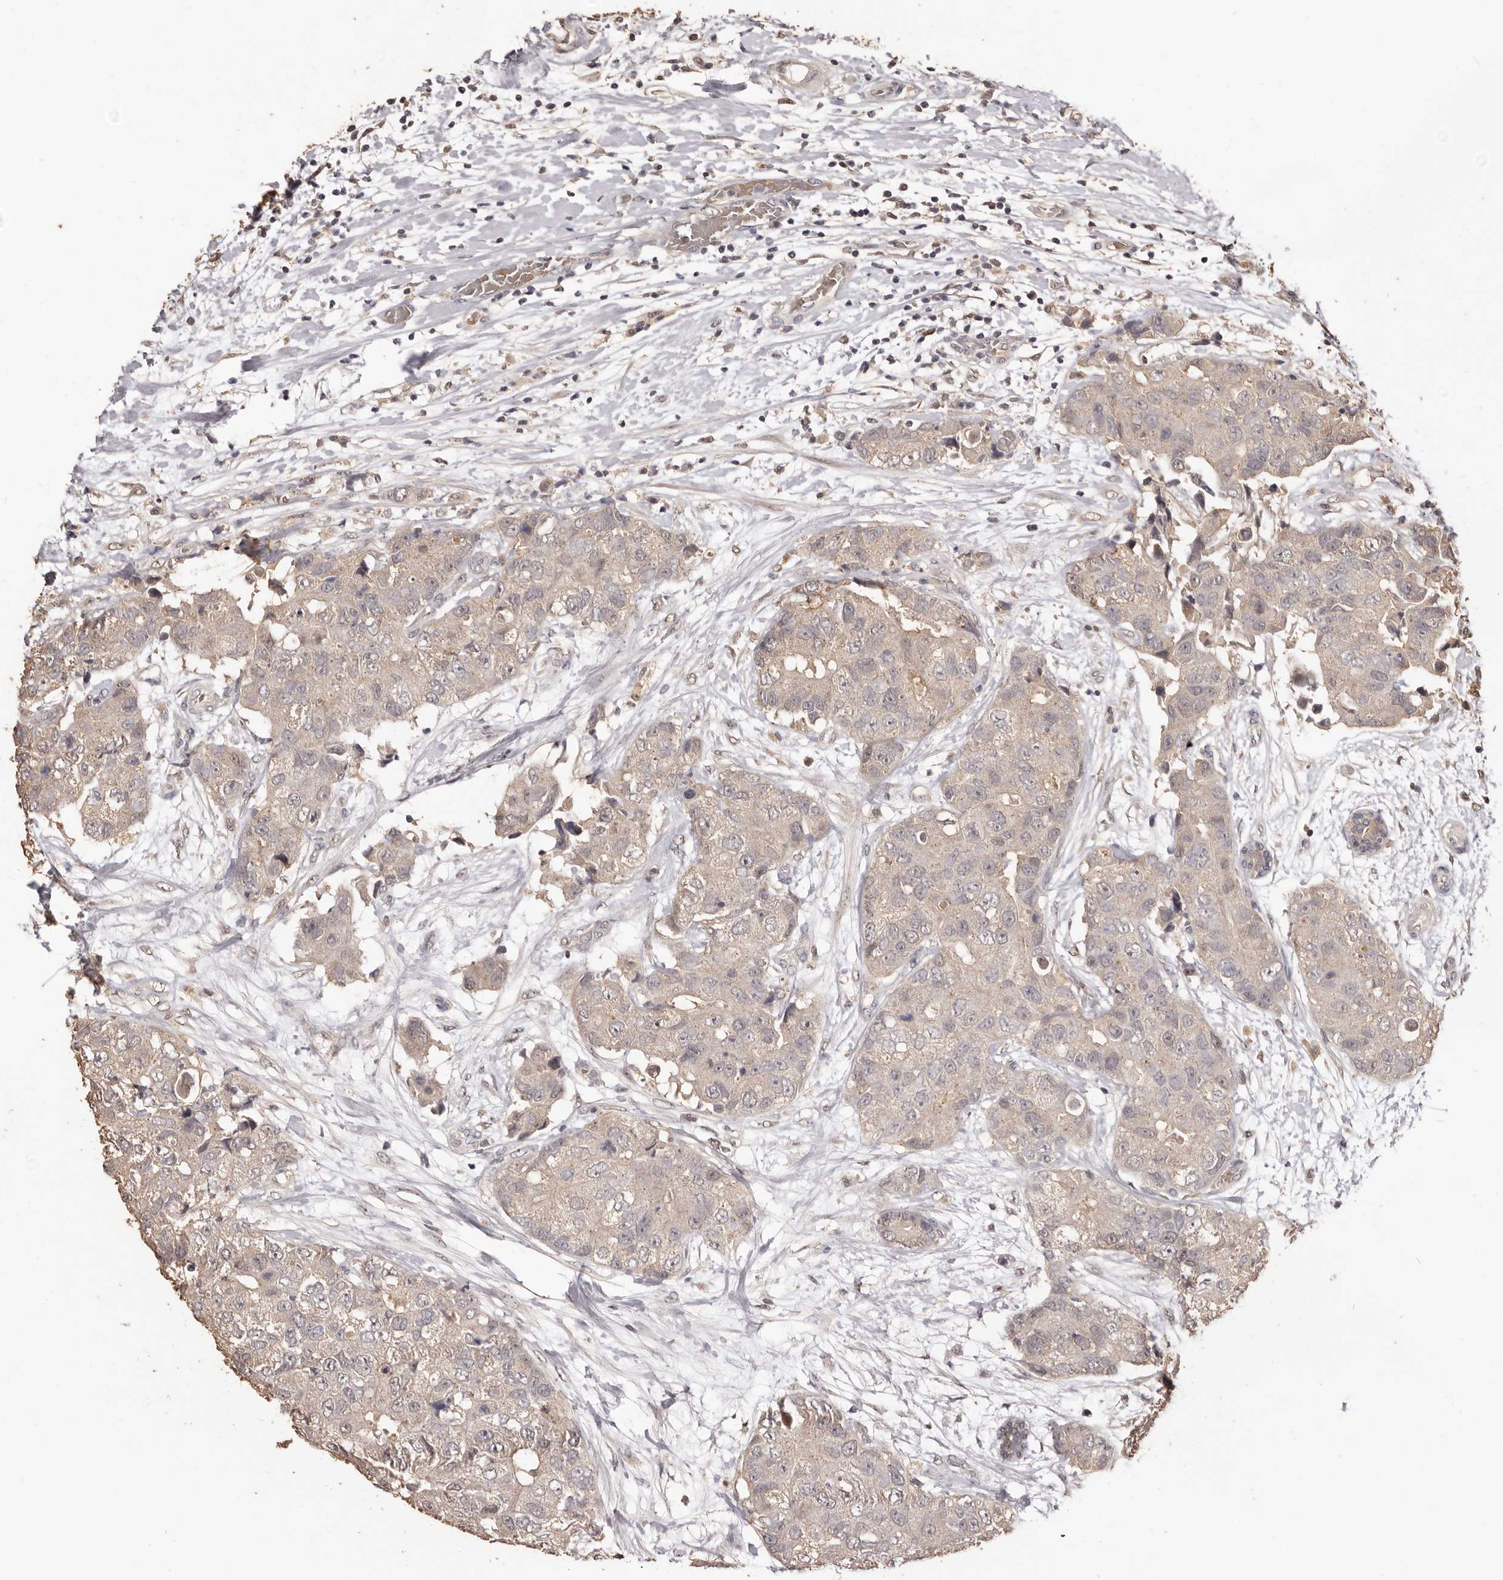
{"staining": {"intensity": "negative", "quantity": "none", "location": "none"}, "tissue": "breast cancer", "cell_type": "Tumor cells", "image_type": "cancer", "snomed": [{"axis": "morphology", "description": "Duct carcinoma"}, {"axis": "topography", "description": "Breast"}], "caption": "This is a histopathology image of immunohistochemistry staining of breast intraductal carcinoma, which shows no staining in tumor cells.", "gene": "INAVA", "patient": {"sex": "female", "age": 62}}